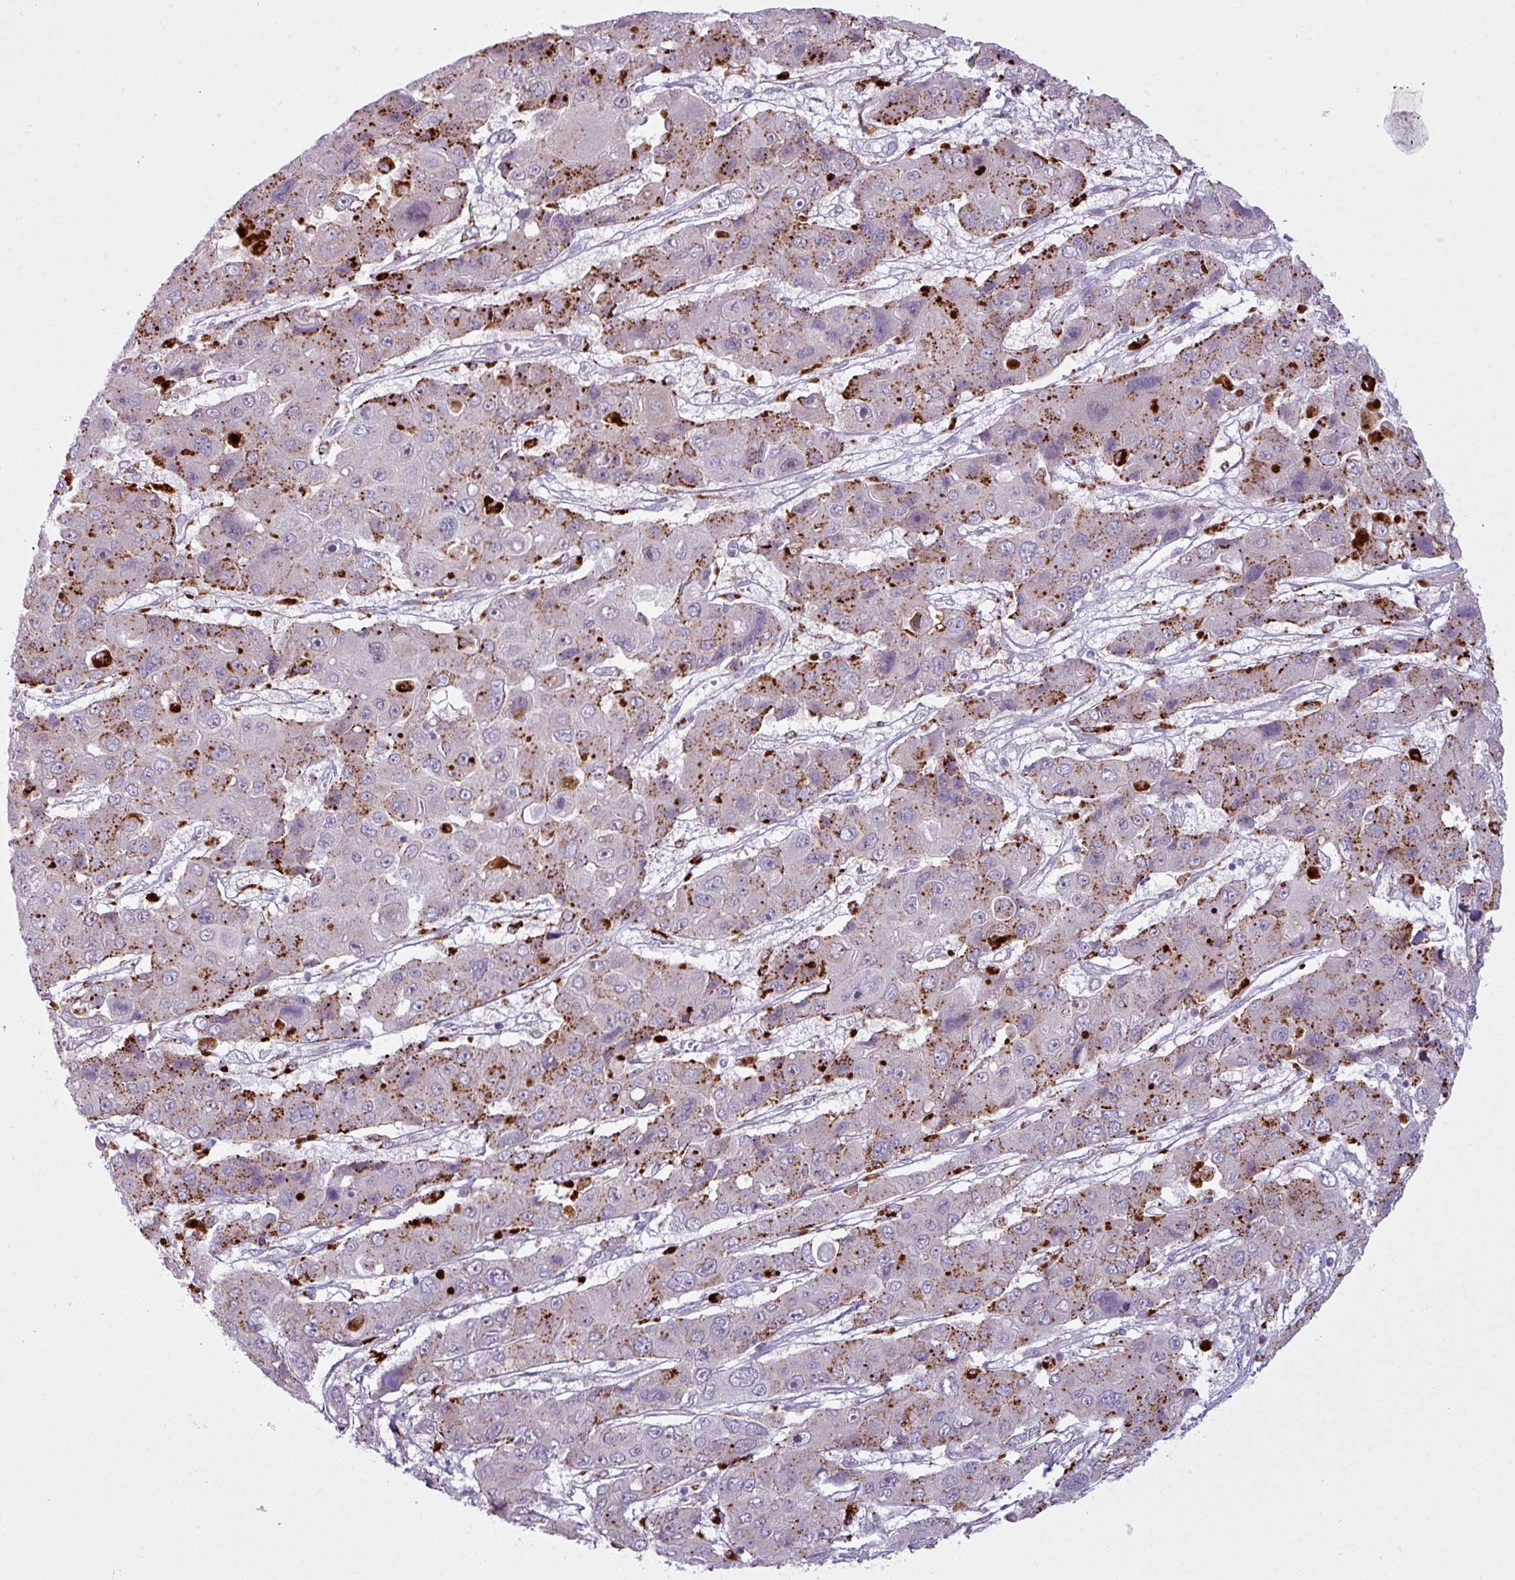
{"staining": {"intensity": "strong", "quantity": "25%-75%", "location": "cytoplasmic/membranous"}, "tissue": "liver cancer", "cell_type": "Tumor cells", "image_type": "cancer", "snomed": [{"axis": "morphology", "description": "Cholangiocarcinoma"}, {"axis": "topography", "description": "Liver"}], "caption": "The micrograph shows immunohistochemical staining of liver cholangiocarcinoma. There is strong cytoplasmic/membranous positivity is present in approximately 25%-75% of tumor cells. (brown staining indicates protein expression, while blue staining denotes nuclei).", "gene": "MAP7D2", "patient": {"sex": "male", "age": 67}}